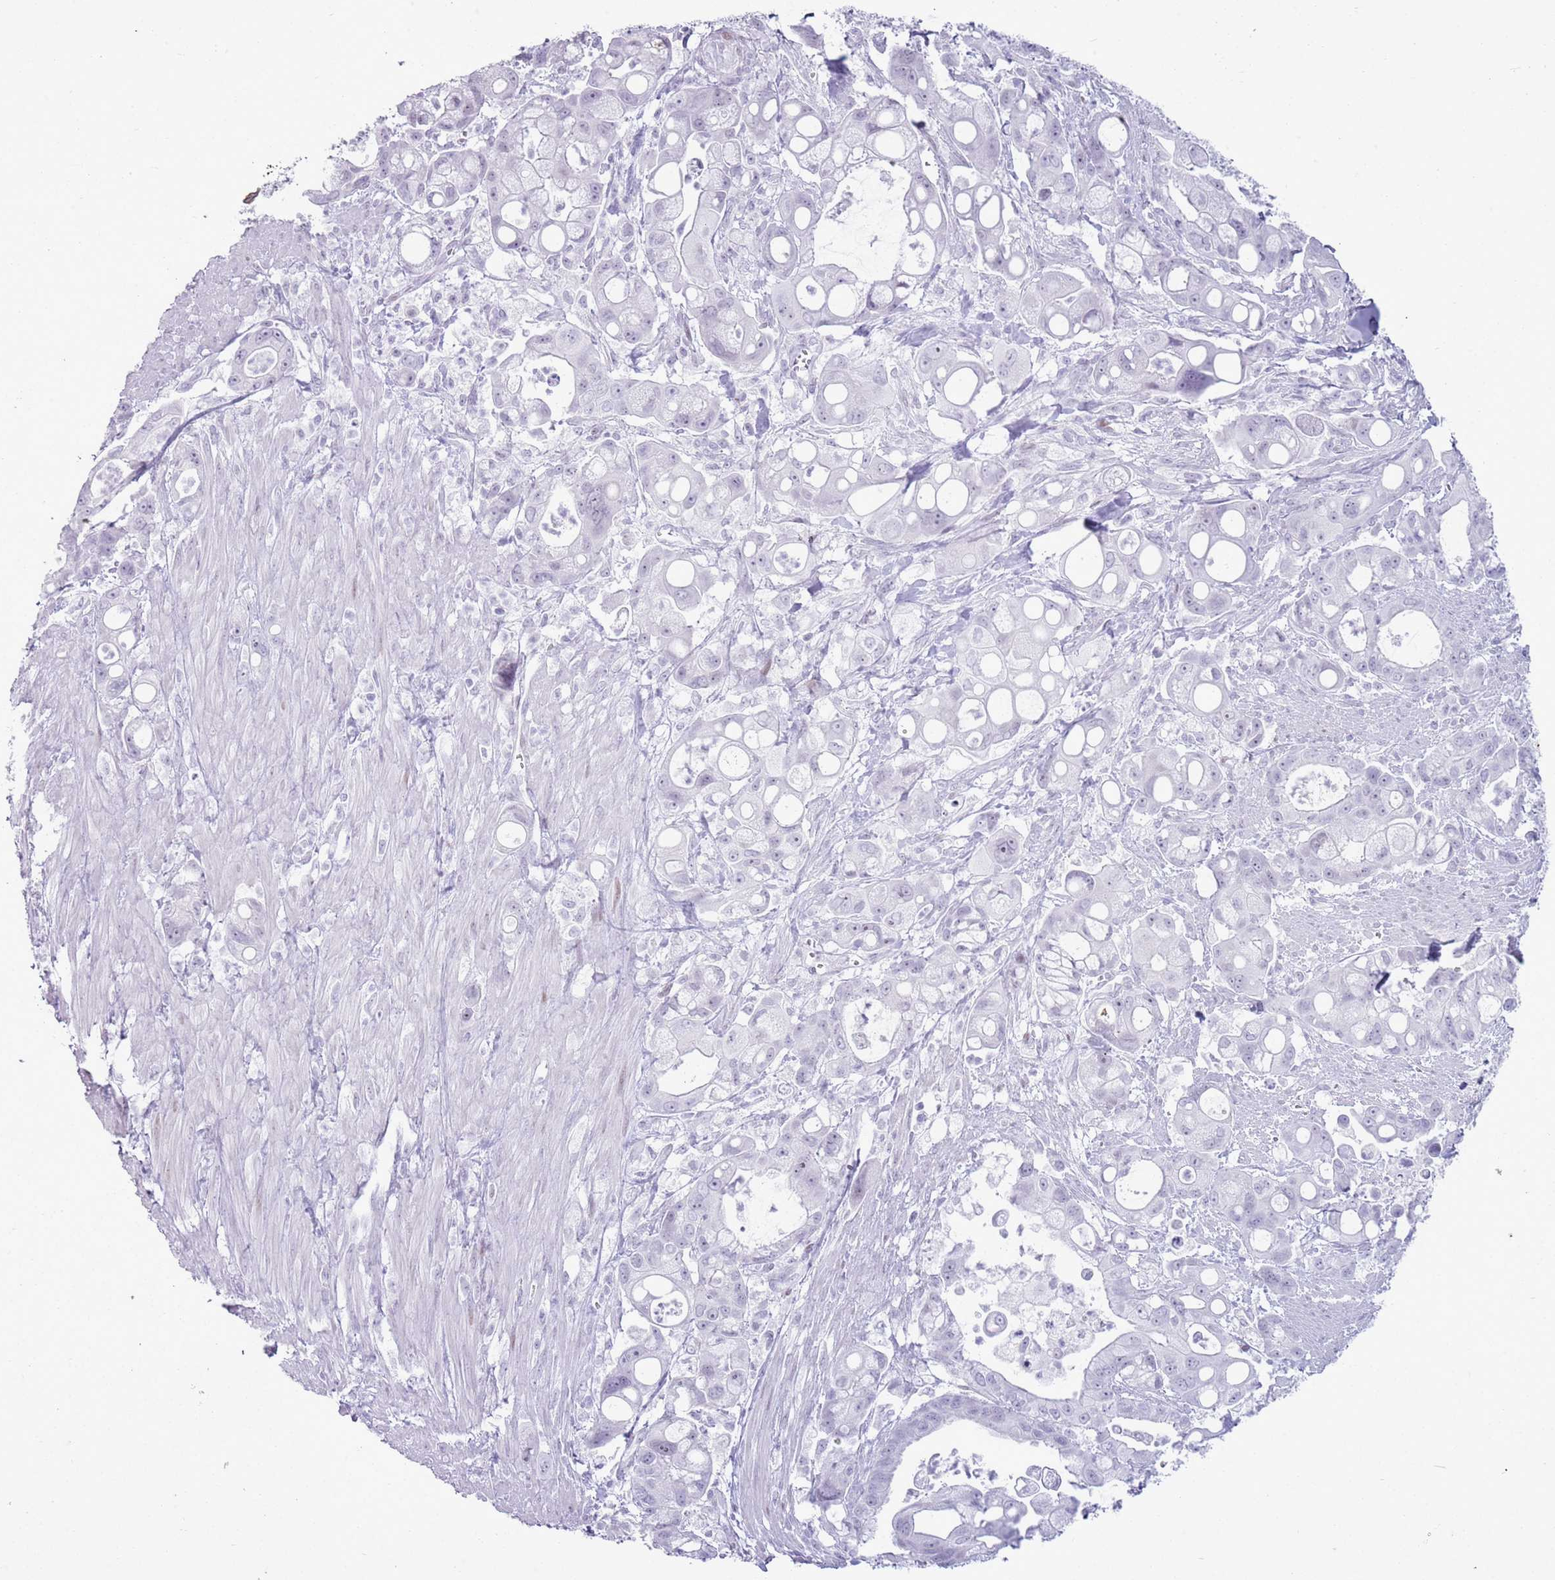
{"staining": {"intensity": "moderate", "quantity": "<25%", "location": "cytoplasmic/membranous"}, "tissue": "pancreatic cancer", "cell_type": "Tumor cells", "image_type": "cancer", "snomed": [{"axis": "morphology", "description": "Adenocarcinoma, NOS"}, {"axis": "topography", "description": "Pancreas"}], "caption": "A high-resolution photomicrograph shows immunohistochemistry staining of pancreatic adenocarcinoma, which displays moderate cytoplasmic/membranous expression in about <25% of tumor cells. The protein is shown in brown color, while the nuclei are stained blue.", "gene": "ASIP", "patient": {"sex": "male", "age": 68}}